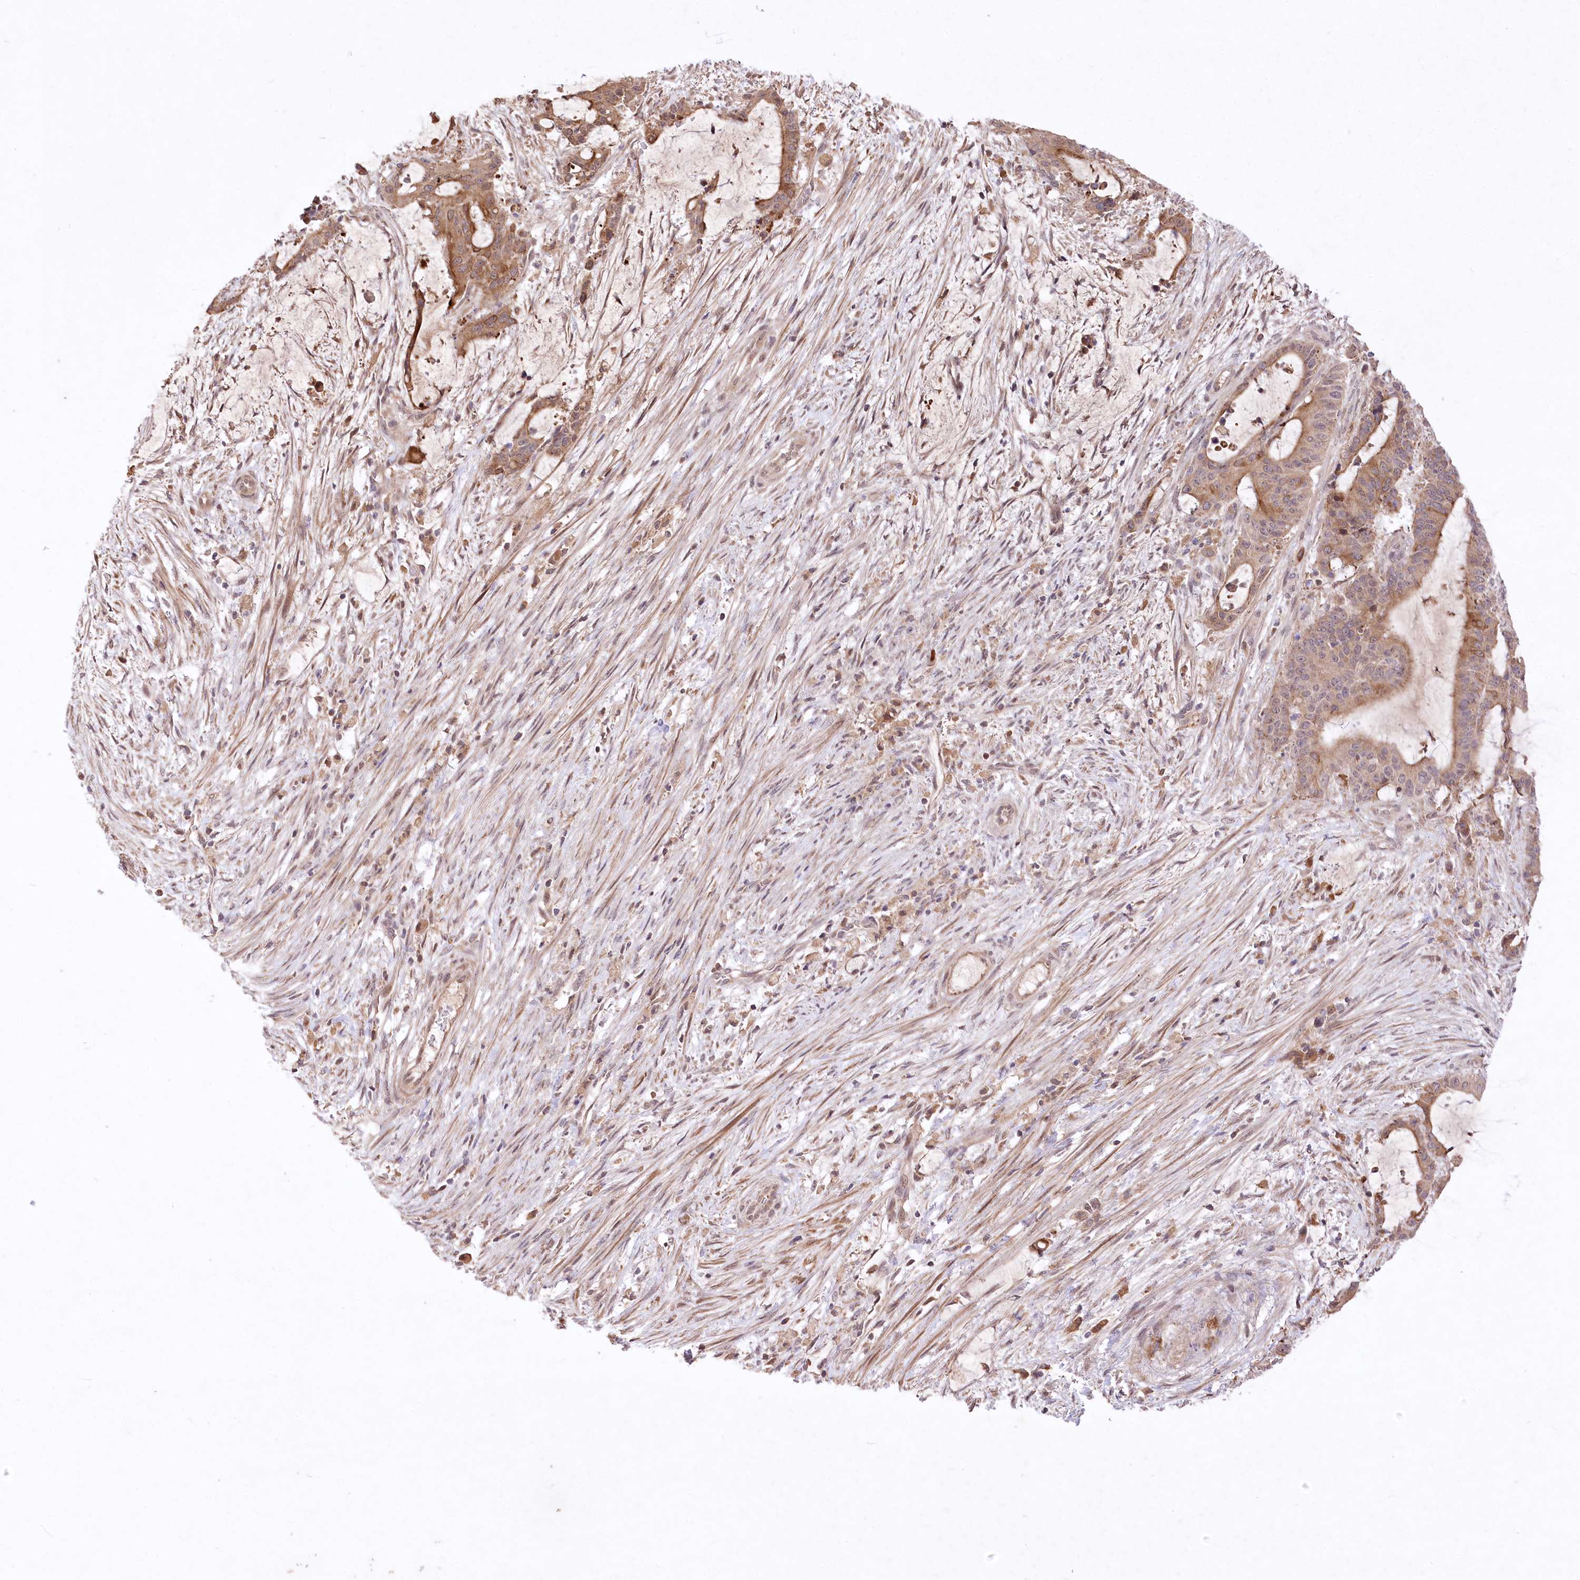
{"staining": {"intensity": "moderate", "quantity": ">75%", "location": "cytoplasmic/membranous"}, "tissue": "liver cancer", "cell_type": "Tumor cells", "image_type": "cancer", "snomed": [{"axis": "morphology", "description": "Normal tissue, NOS"}, {"axis": "morphology", "description": "Cholangiocarcinoma"}, {"axis": "topography", "description": "Liver"}, {"axis": "topography", "description": "Peripheral nerve tissue"}], "caption": "Liver cancer was stained to show a protein in brown. There is medium levels of moderate cytoplasmic/membranous staining in approximately >75% of tumor cells. (DAB (3,3'-diaminobenzidine) IHC, brown staining for protein, blue staining for nuclei).", "gene": "HELT", "patient": {"sex": "female", "age": 73}}